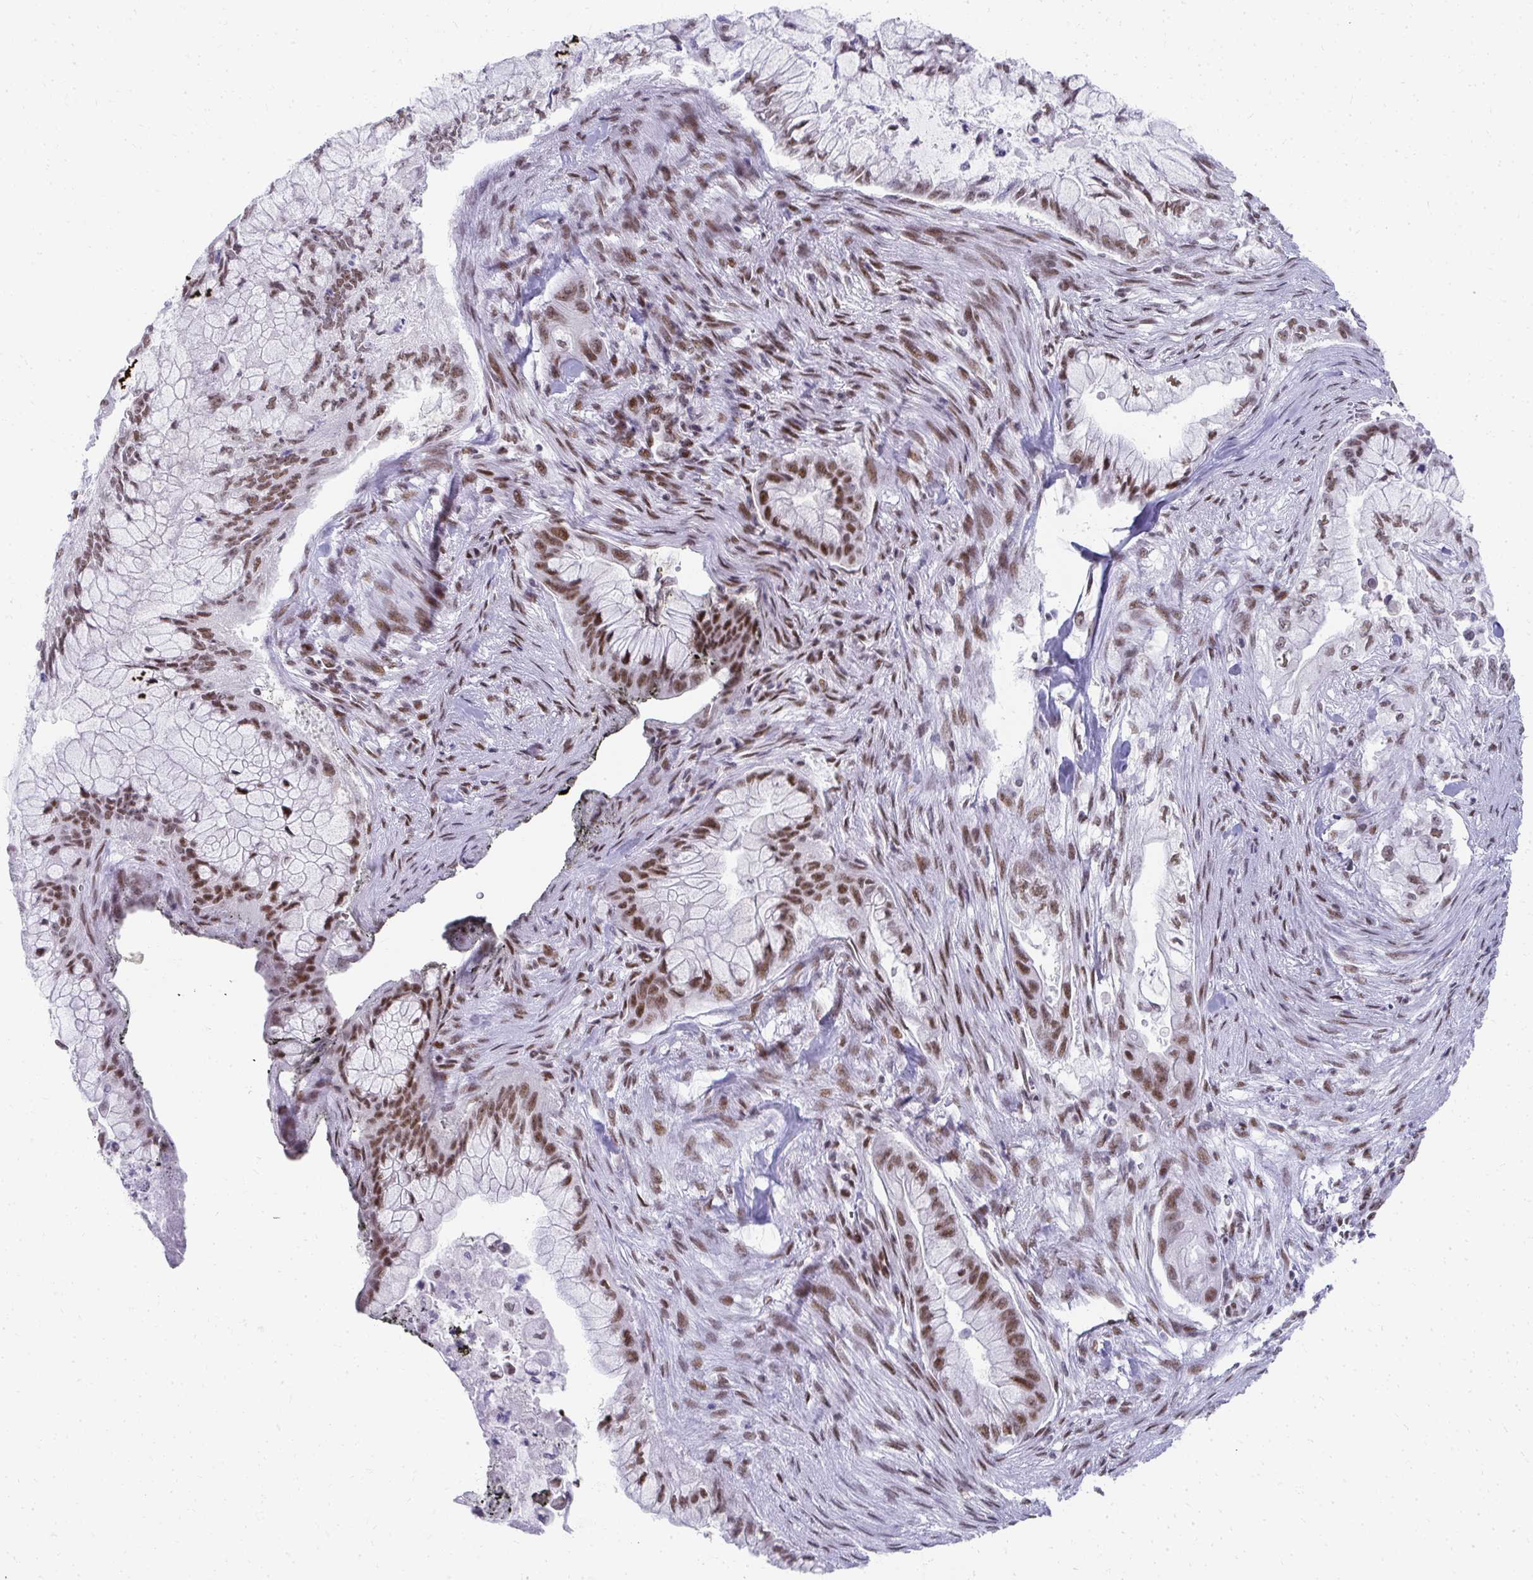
{"staining": {"intensity": "moderate", "quantity": ">75%", "location": "nuclear"}, "tissue": "pancreatic cancer", "cell_type": "Tumor cells", "image_type": "cancer", "snomed": [{"axis": "morphology", "description": "Adenocarcinoma, NOS"}, {"axis": "topography", "description": "Pancreas"}], "caption": "The histopathology image shows staining of pancreatic adenocarcinoma, revealing moderate nuclear protein positivity (brown color) within tumor cells.", "gene": "CREBBP", "patient": {"sex": "male", "age": 48}}